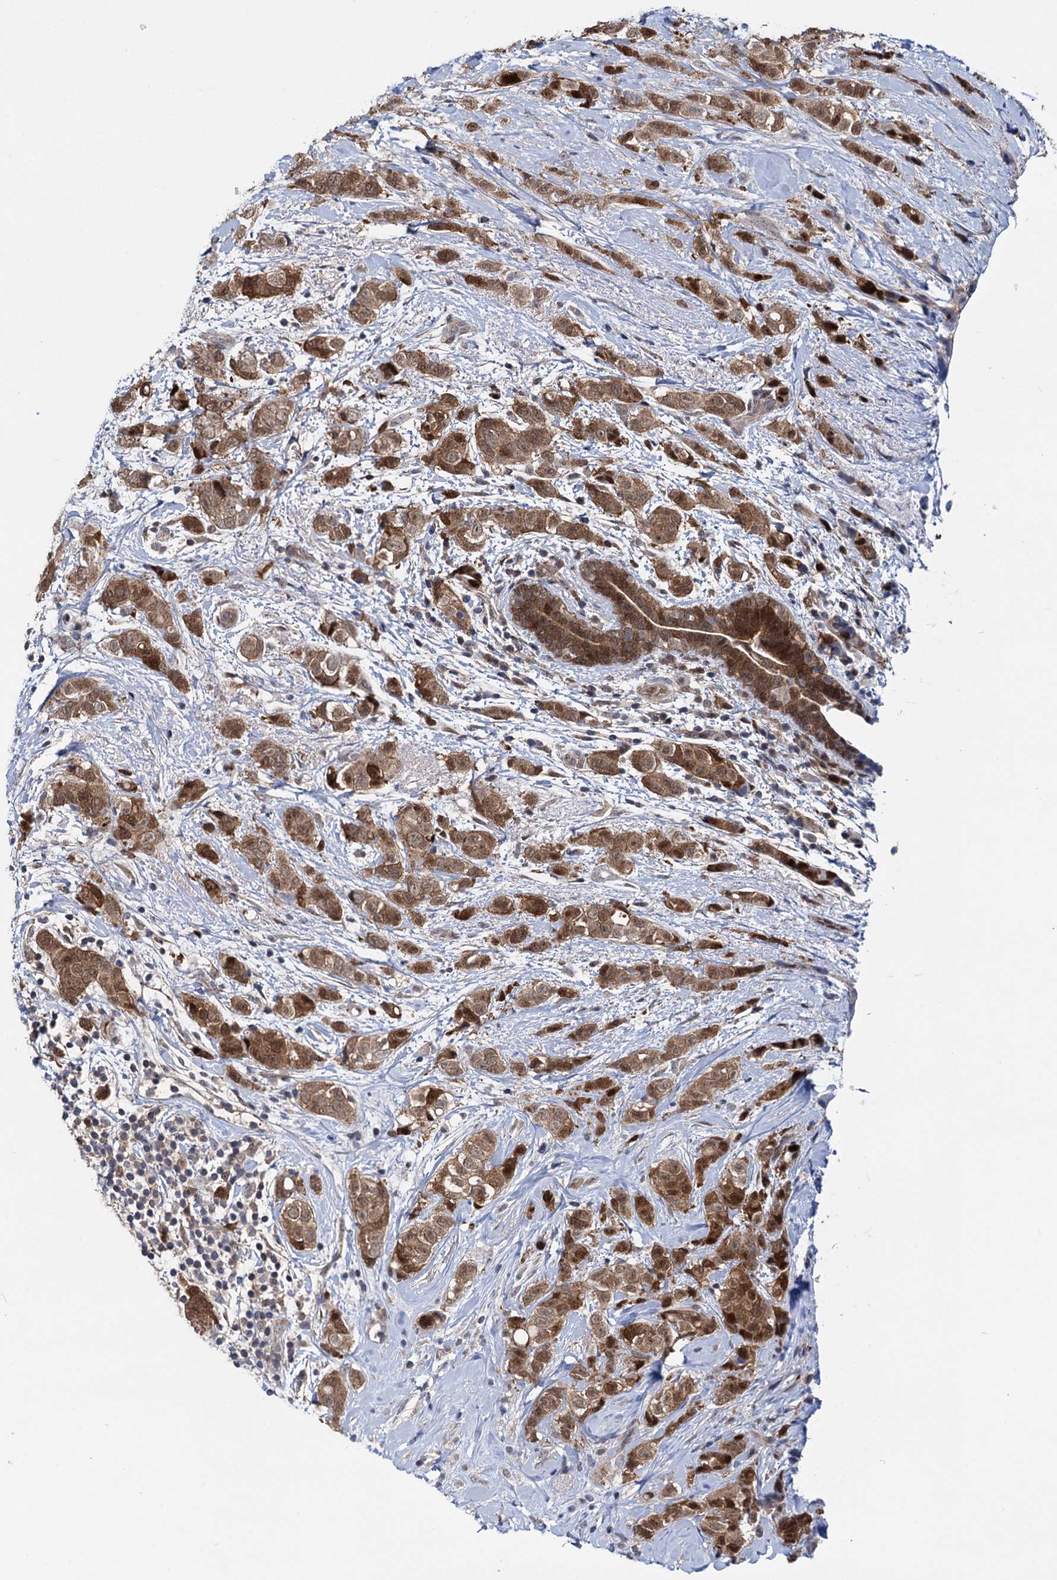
{"staining": {"intensity": "strong", "quantity": ">75%", "location": "cytoplasmic/membranous,nuclear"}, "tissue": "breast cancer", "cell_type": "Tumor cells", "image_type": "cancer", "snomed": [{"axis": "morphology", "description": "Lobular carcinoma"}, {"axis": "topography", "description": "Breast"}], "caption": "Immunohistochemical staining of breast lobular carcinoma reveals strong cytoplasmic/membranous and nuclear protein staining in about >75% of tumor cells.", "gene": "GLO1", "patient": {"sex": "female", "age": 51}}